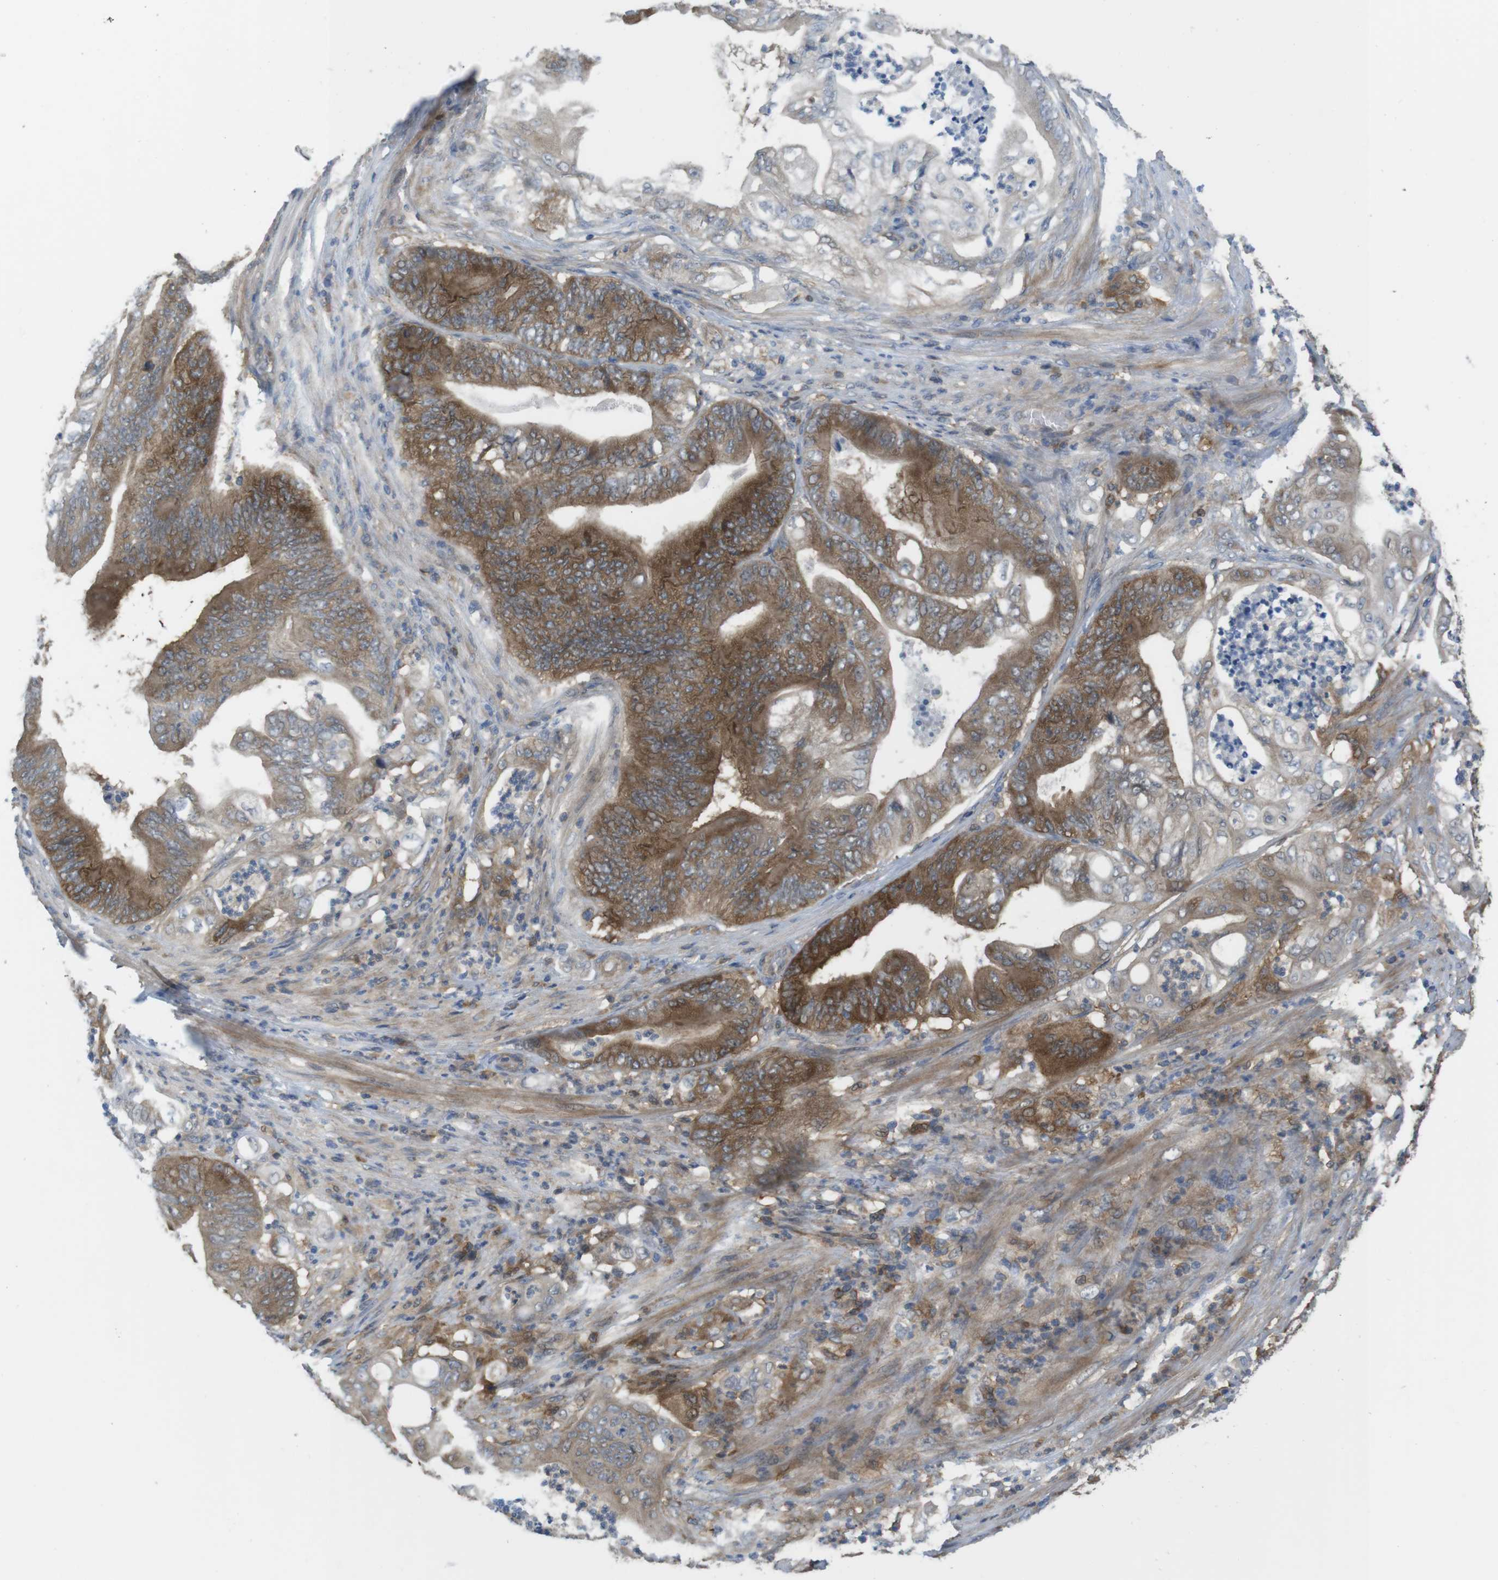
{"staining": {"intensity": "strong", "quantity": ">75%", "location": "cytoplasmic/membranous"}, "tissue": "stomach cancer", "cell_type": "Tumor cells", "image_type": "cancer", "snomed": [{"axis": "morphology", "description": "Adenocarcinoma, NOS"}, {"axis": "topography", "description": "Stomach"}], "caption": "Stomach adenocarcinoma stained with a brown dye reveals strong cytoplasmic/membranous positive expression in approximately >75% of tumor cells.", "gene": "MTHFD1", "patient": {"sex": "female", "age": 73}}